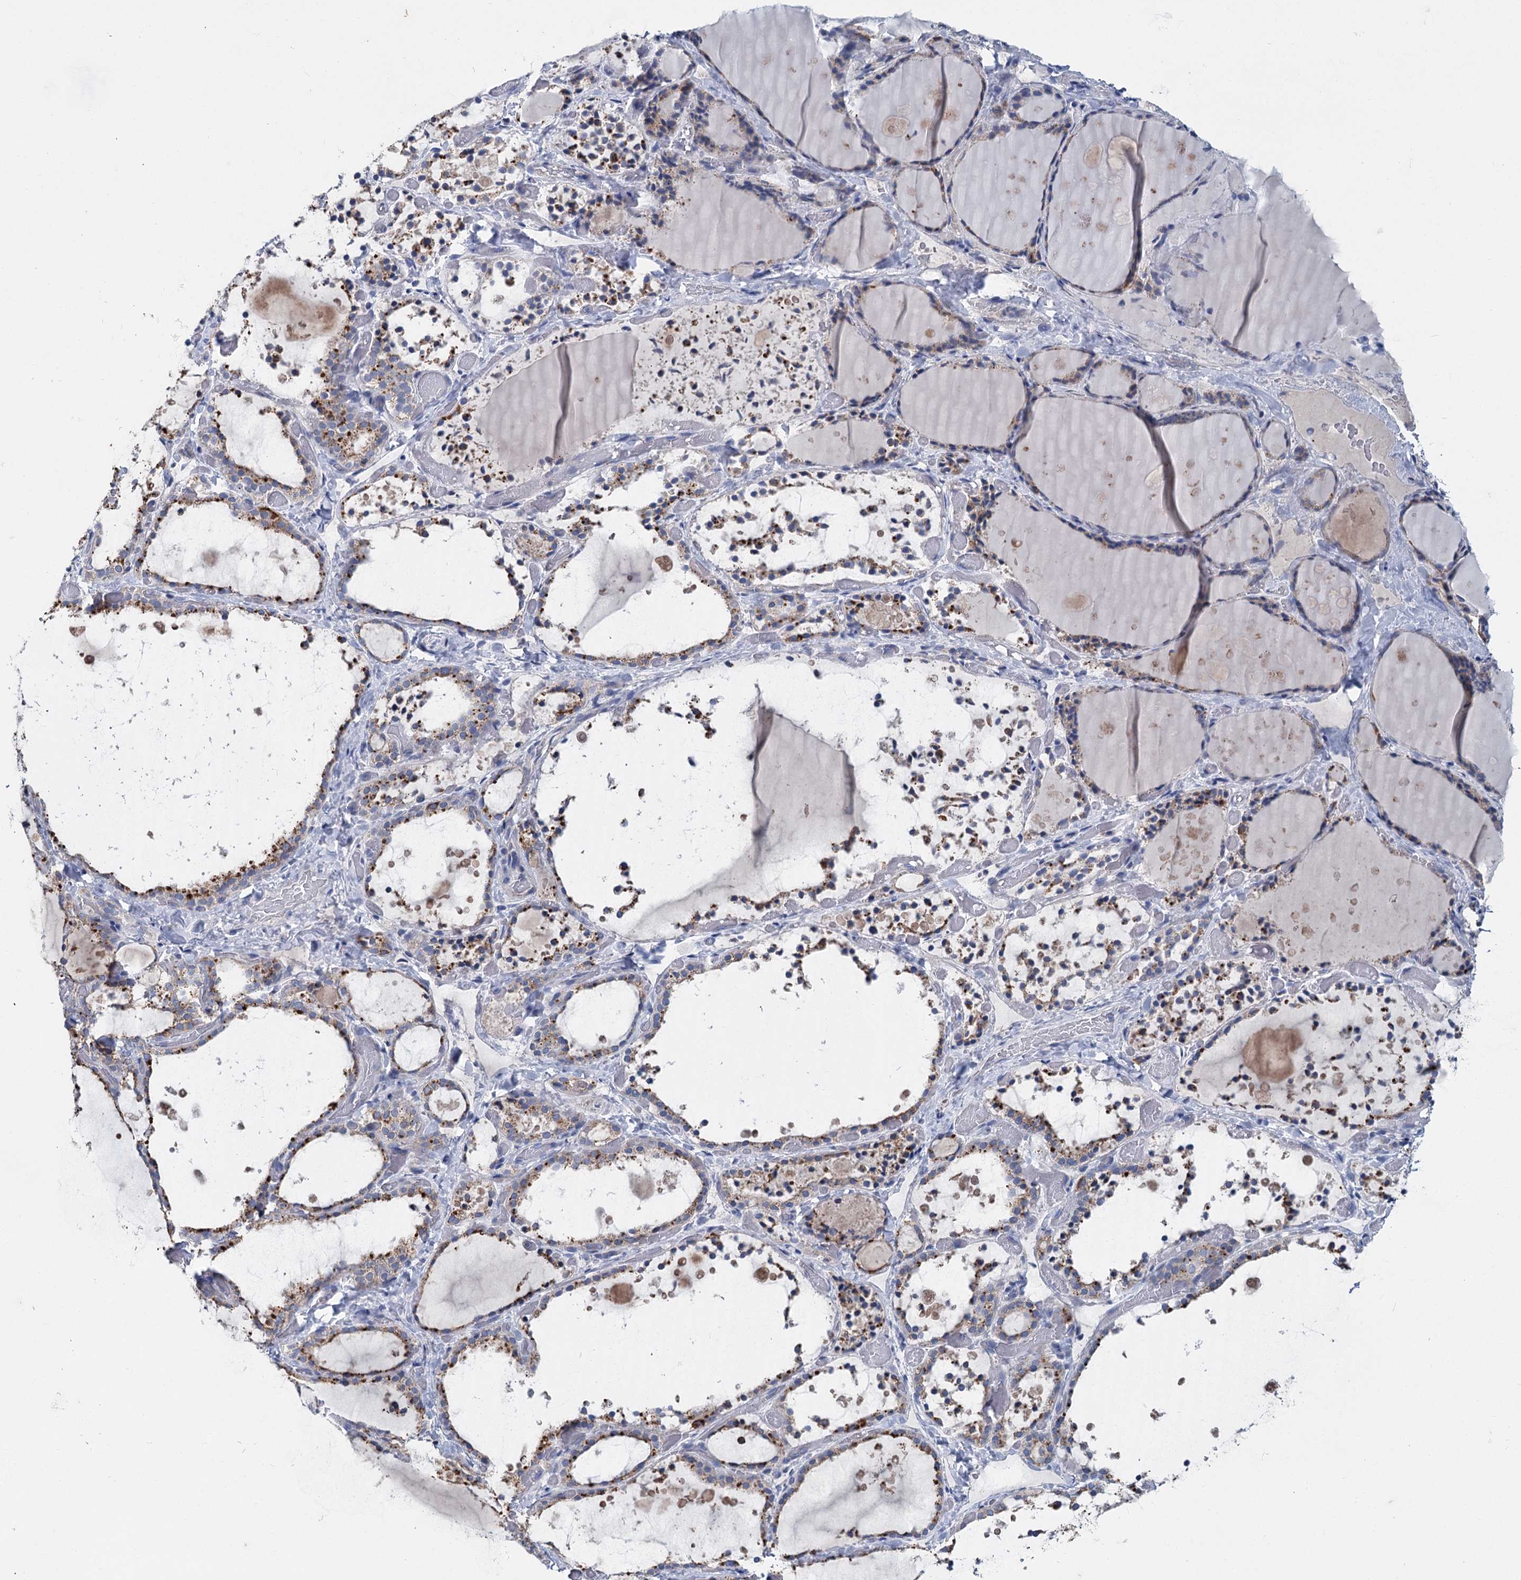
{"staining": {"intensity": "moderate", "quantity": "25%-75%", "location": "cytoplasmic/membranous"}, "tissue": "thyroid gland", "cell_type": "Glandular cells", "image_type": "normal", "snomed": [{"axis": "morphology", "description": "Normal tissue, NOS"}, {"axis": "topography", "description": "Thyroid gland"}], "caption": "Moderate cytoplasmic/membranous protein positivity is appreciated in approximately 25%-75% of glandular cells in thyroid gland.", "gene": "ANKRD16", "patient": {"sex": "female", "age": 44}}